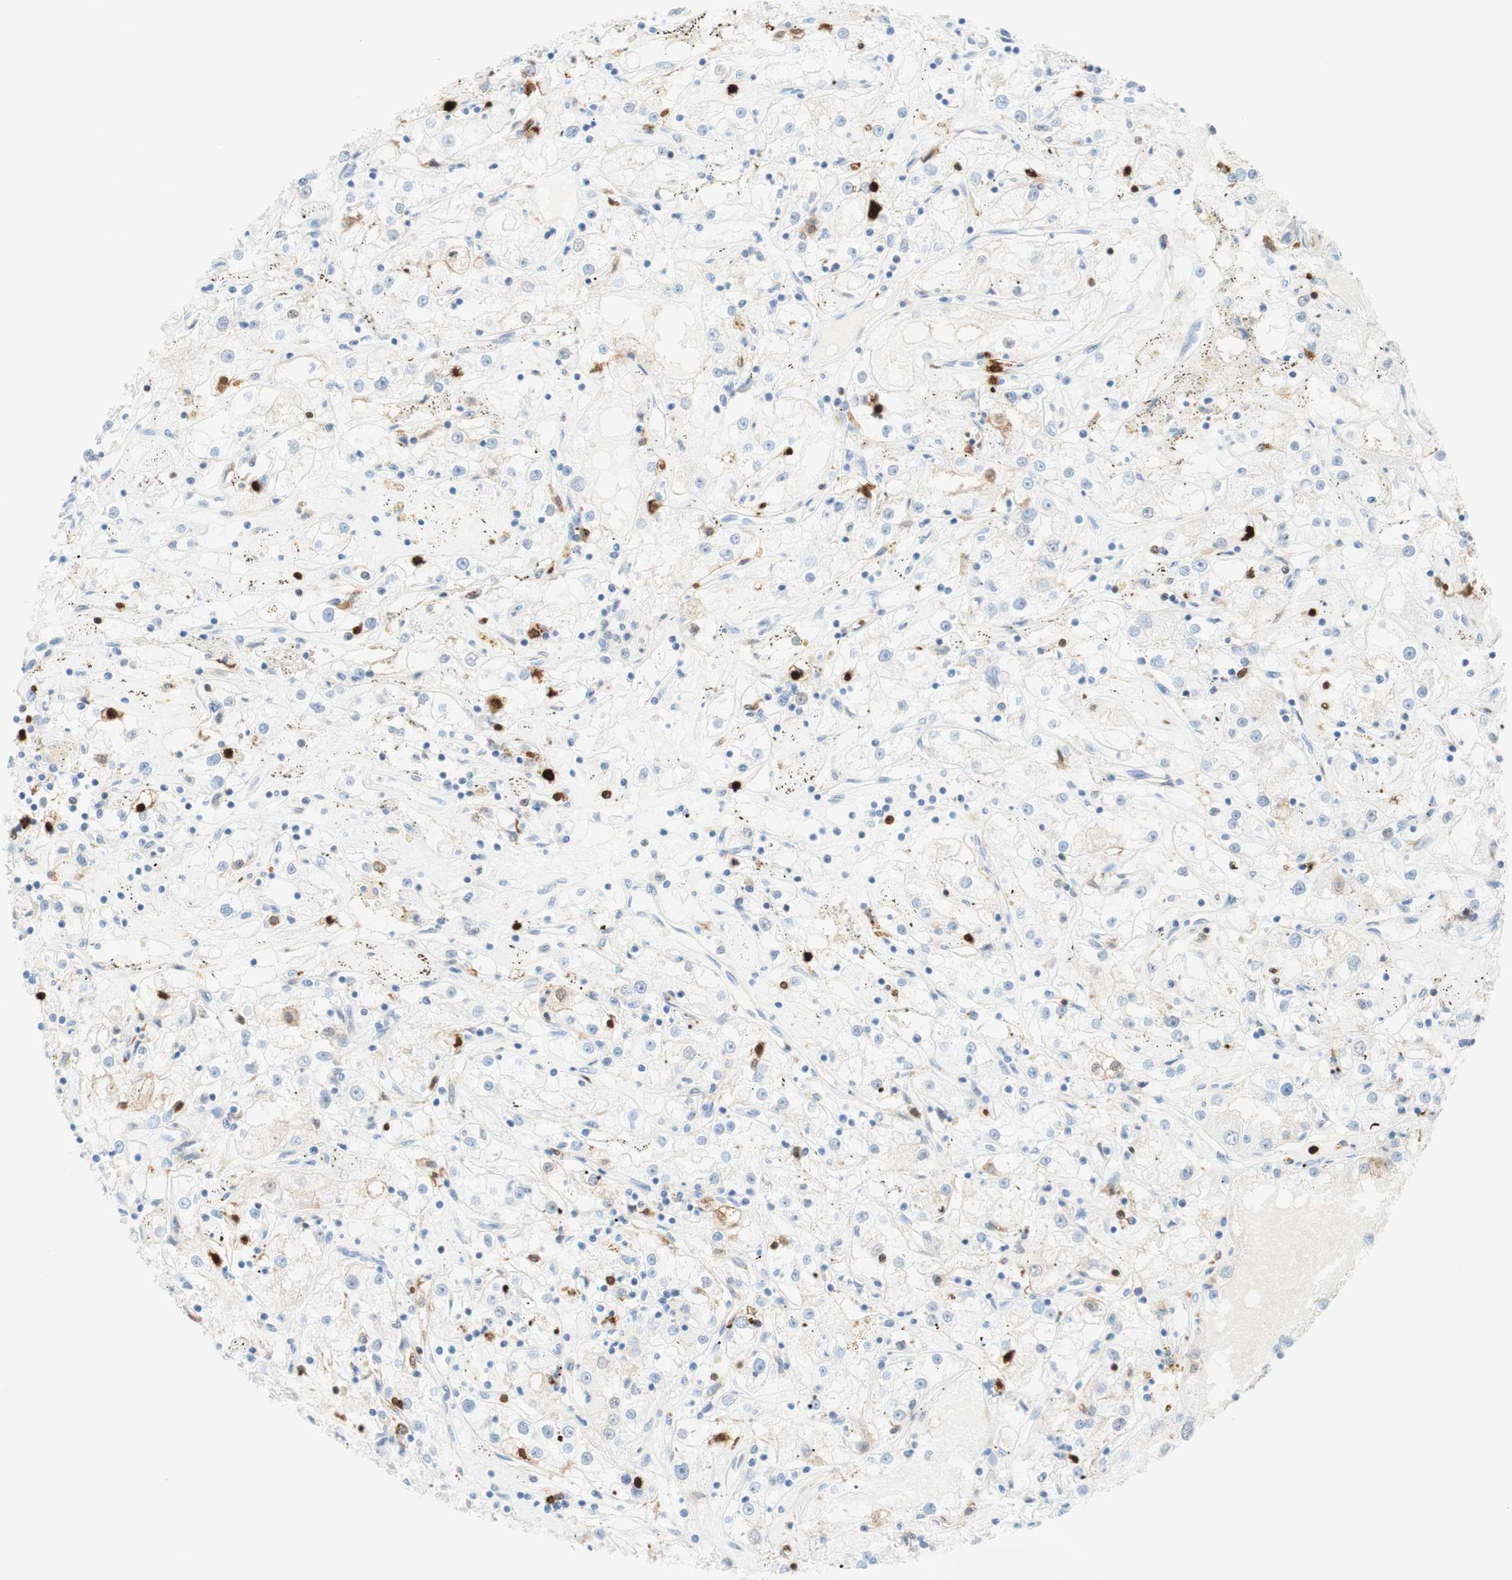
{"staining": {"intensity": "negative", "quantity": "none", "location": "none"}, "tissue": "renal cancer", "cell_type": "Tumor cells", "image_type": "cancer", "snomed": [{"axis": "morphology", "description": "Adenocarcinoma, NOS"}, {"axis": "topography", "description": "Kidney"}], "caption": "This is a micrograph of IHC staining of renal adenocarcinoma, which shows no positivity in tumor cells. The staining was performed using DAB (3,3'-diaminobenzidine) to visualize the protein expression in brown, while the nuclei were stained in blue with hematoxylin (Magnification: 20x).", "gene": "STMN1", "patient": {"sex": "male", "age": 56}}